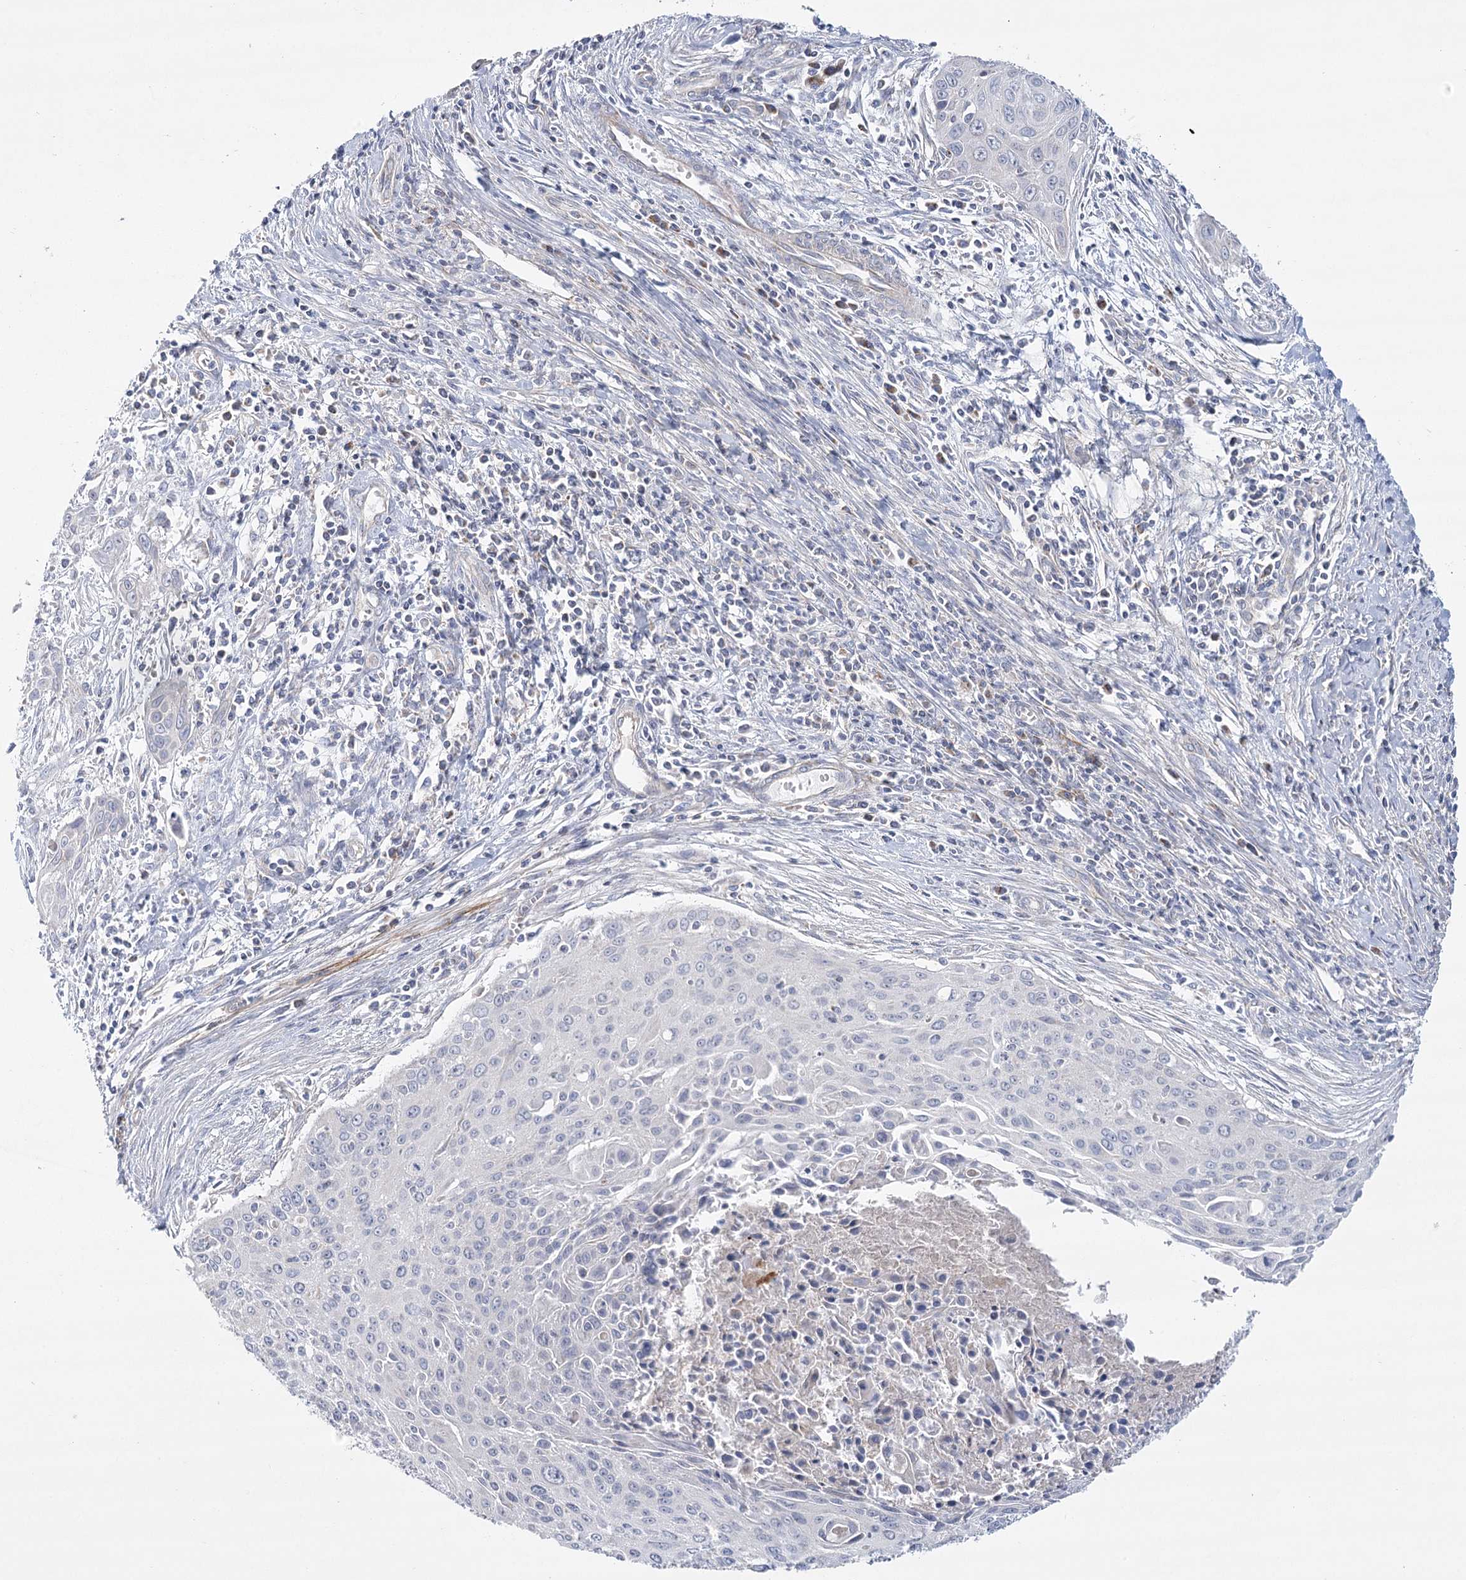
{"staining": {"intensity": "negative", "quantity": "none", "location": "none"}, "tissue": "cervical cancer", "cell_type": "Tumor cells", "image_type": "cancer", "snomed": [{"axis": "morphology", "description": "Squamous cell carcinoma, NOS"}, {"axis": "topography", "description": "Cervix"}], "caption": "Tumor cells are negative for protein expression in human cervical cancer. (DAB immunohistochemistry, high magnification).", "gene": "SNX7", "patient": {"sex": "female", "age": 55}}